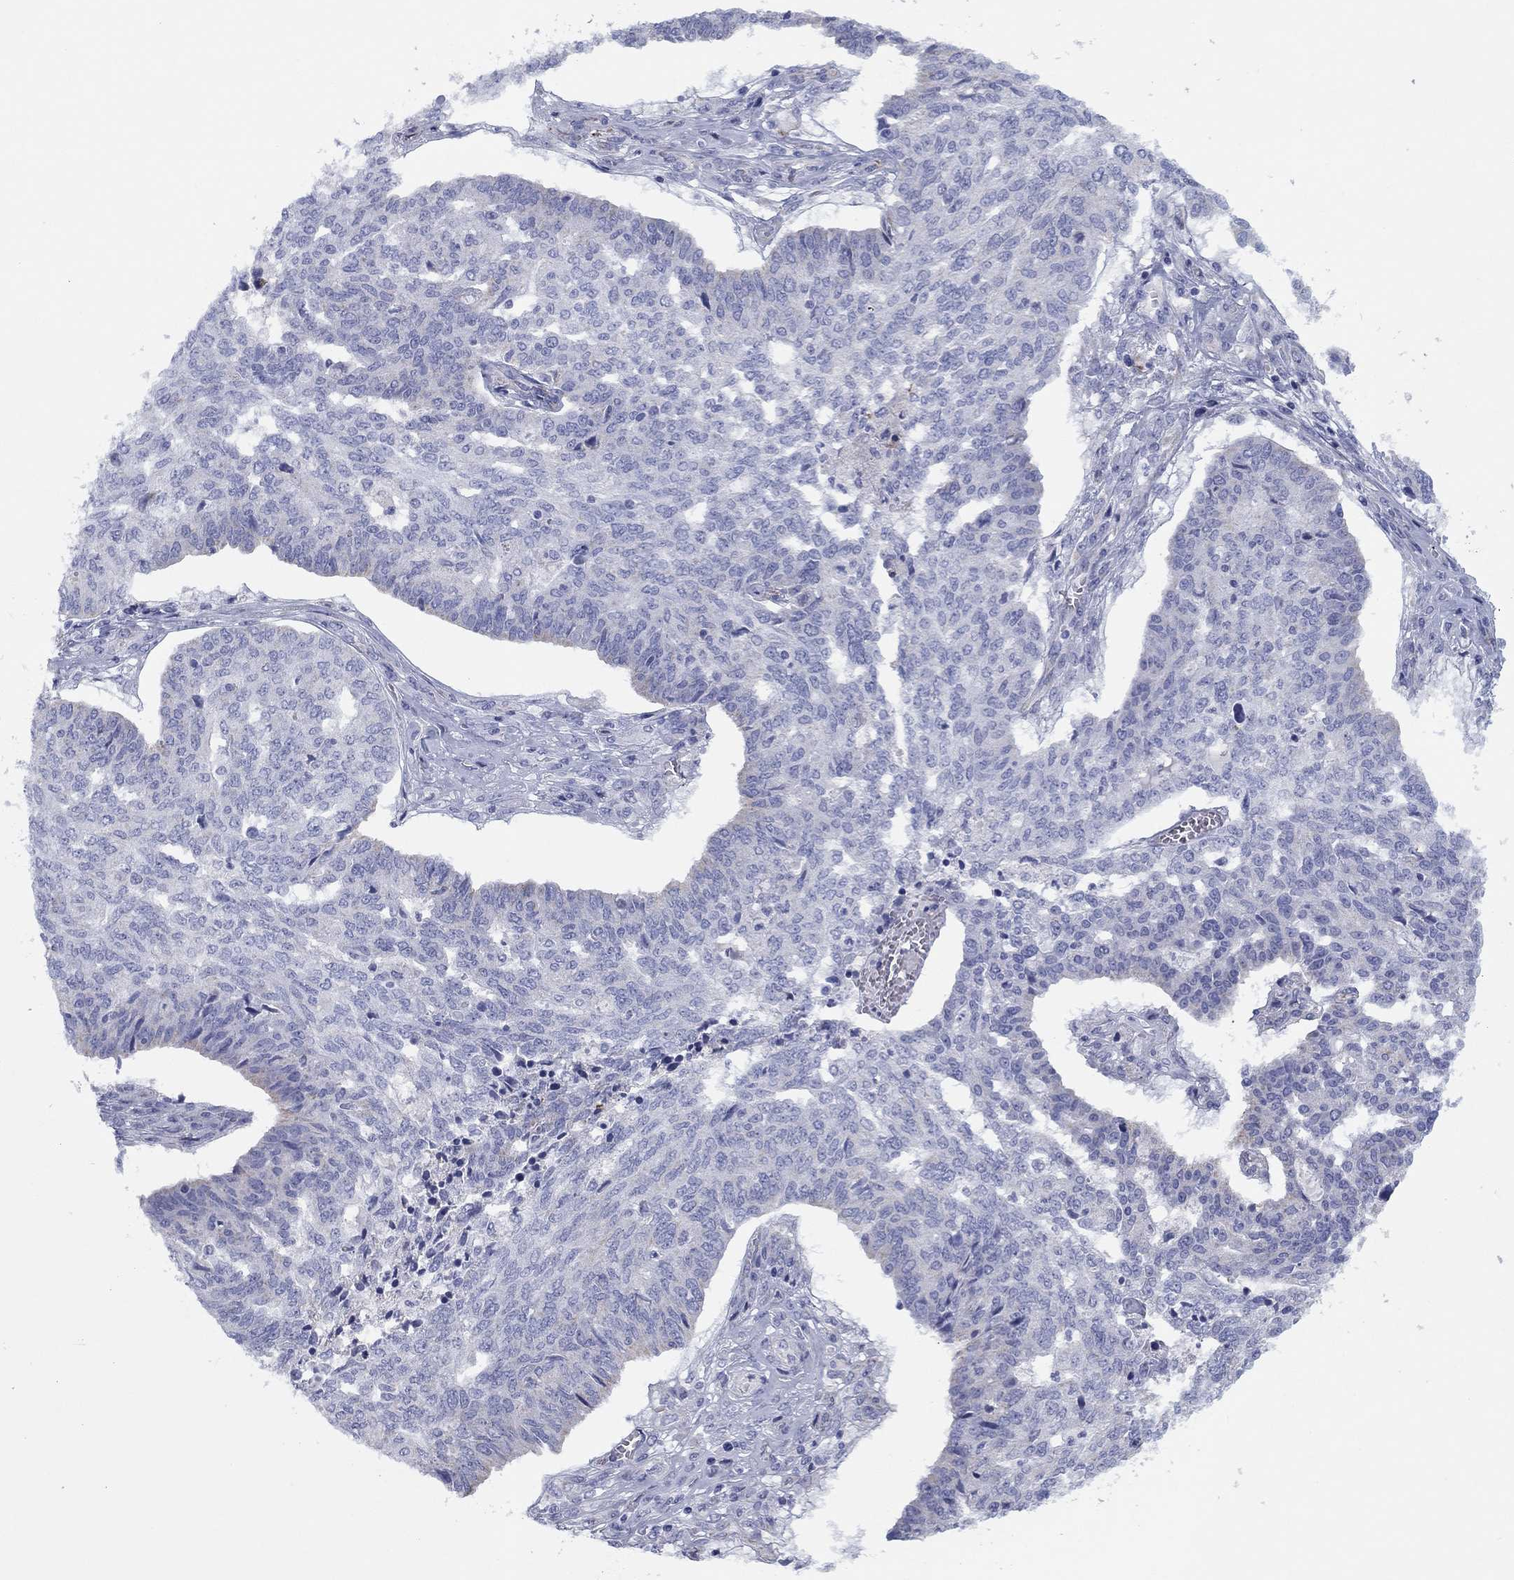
{"staining": {"intensity": "negative", "quantity": "none", "location": "none"}, "tissue": "ovarian cancer", "cell_type": "Tumor cells", "image_type": "cancer", "snomed": [{"axis": "morphology", "description": "Cystadenocarcinoma, serous, NOS"}, {"axis": "topography", "description": "Ovary"}], "caption": "A micrograph of ovarian cancer (serous cystadenocarcinoma) stained for a protein shows no brown staining in tumor cells.", "gene": "MGST3", "patient": {"sex": "female", "age": 67}}